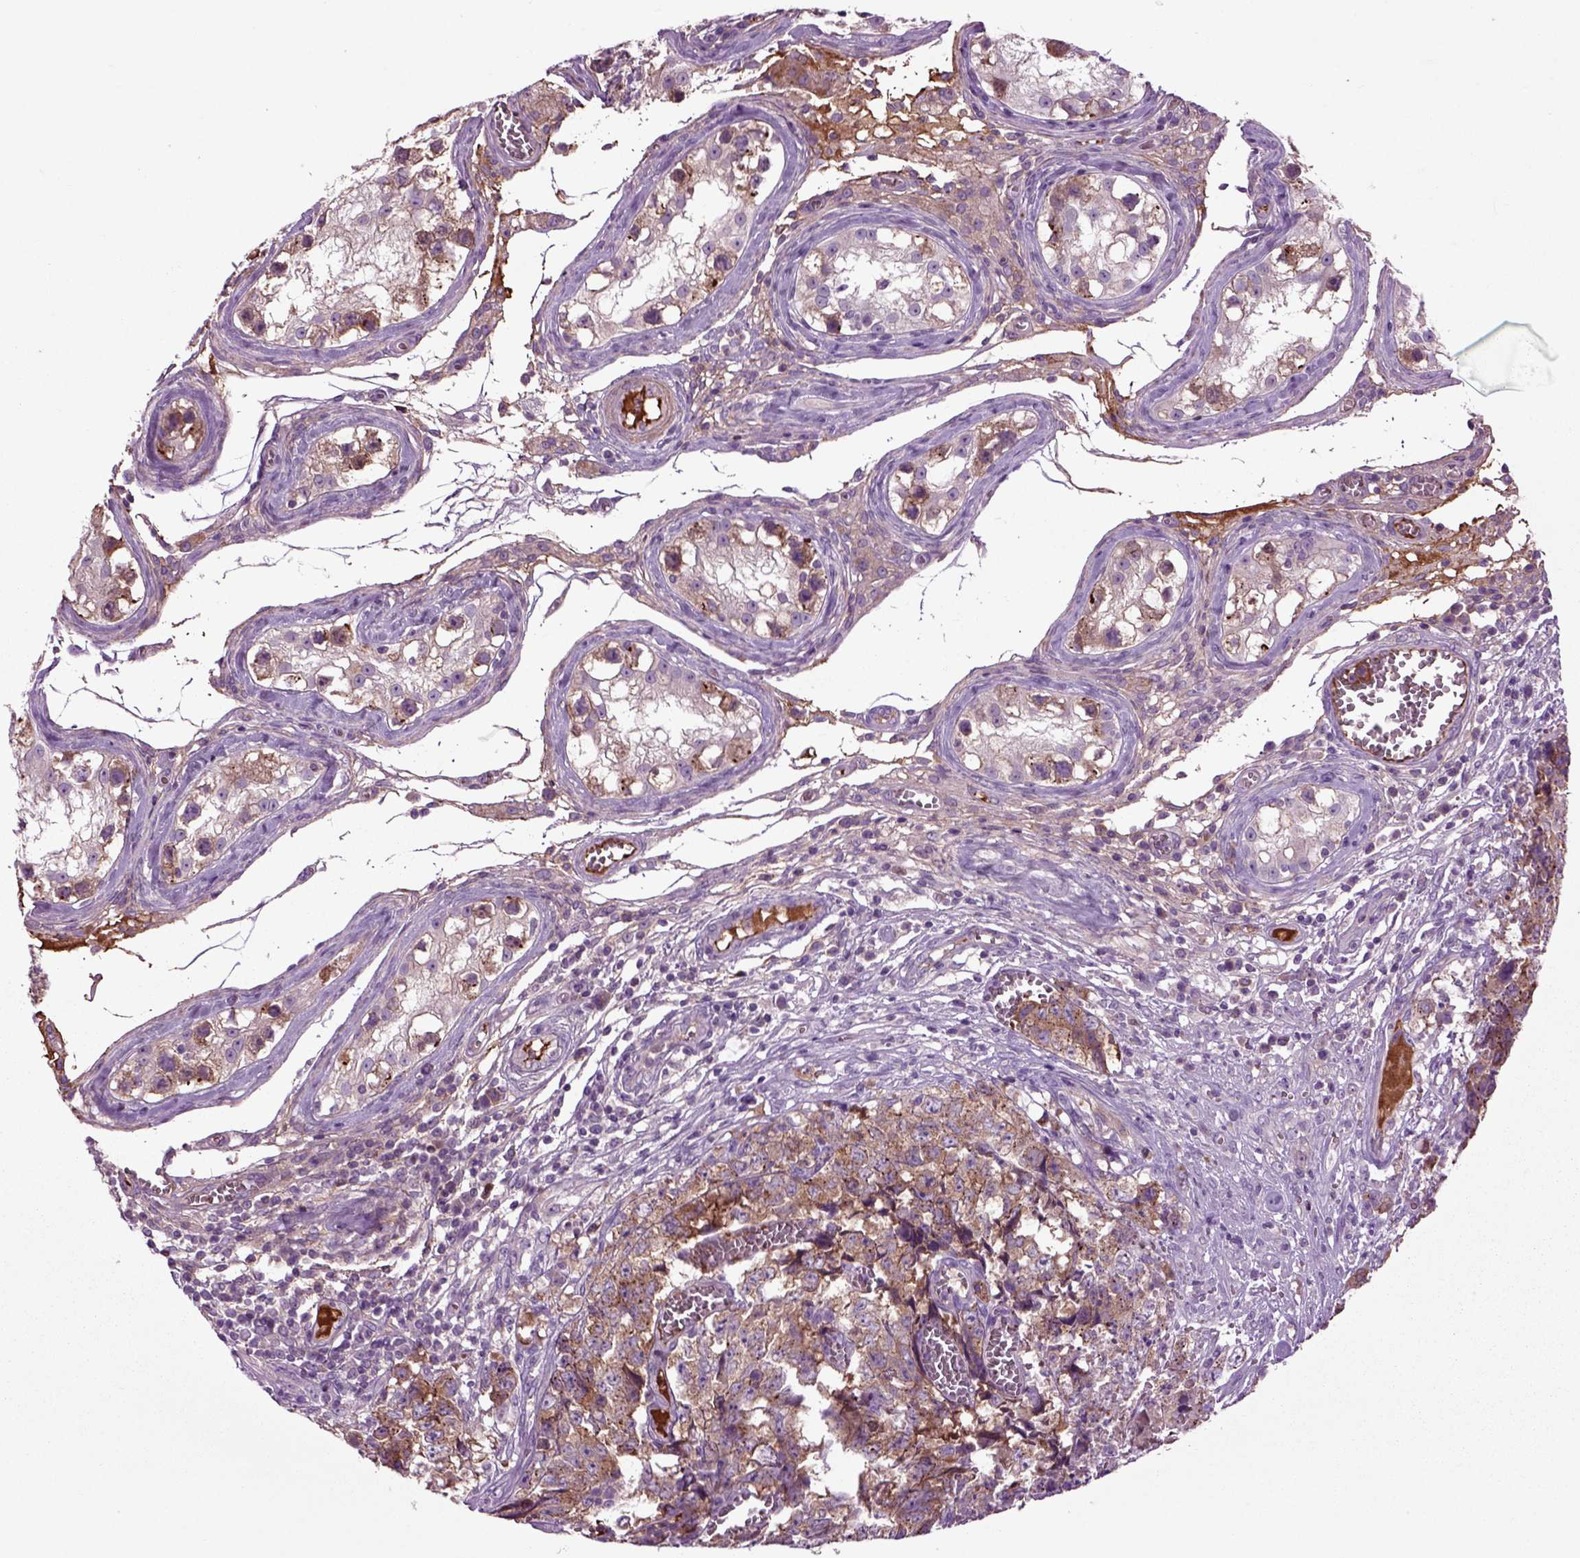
{"staining": {"intensity": "moderate", "quantity": ">75%", "location": "cytoplasmic/membranous"}, "tissue": "testis cancer", "cell_type": "Tumor cells", "image_type": "cancer", "snomed": [{"axis": "morphology", "description": "Carcinoma, Embryonal, NOS"}, {"axis": "topography", "description": "Testis"}], "caption": "A photomicrograph of human testis cancer stained for a protein displays moderate cytoplasmic/membranous brown staining in tumor cells.", "gene": "SPON1", "patient": {"sex": "male", "age": 23}}